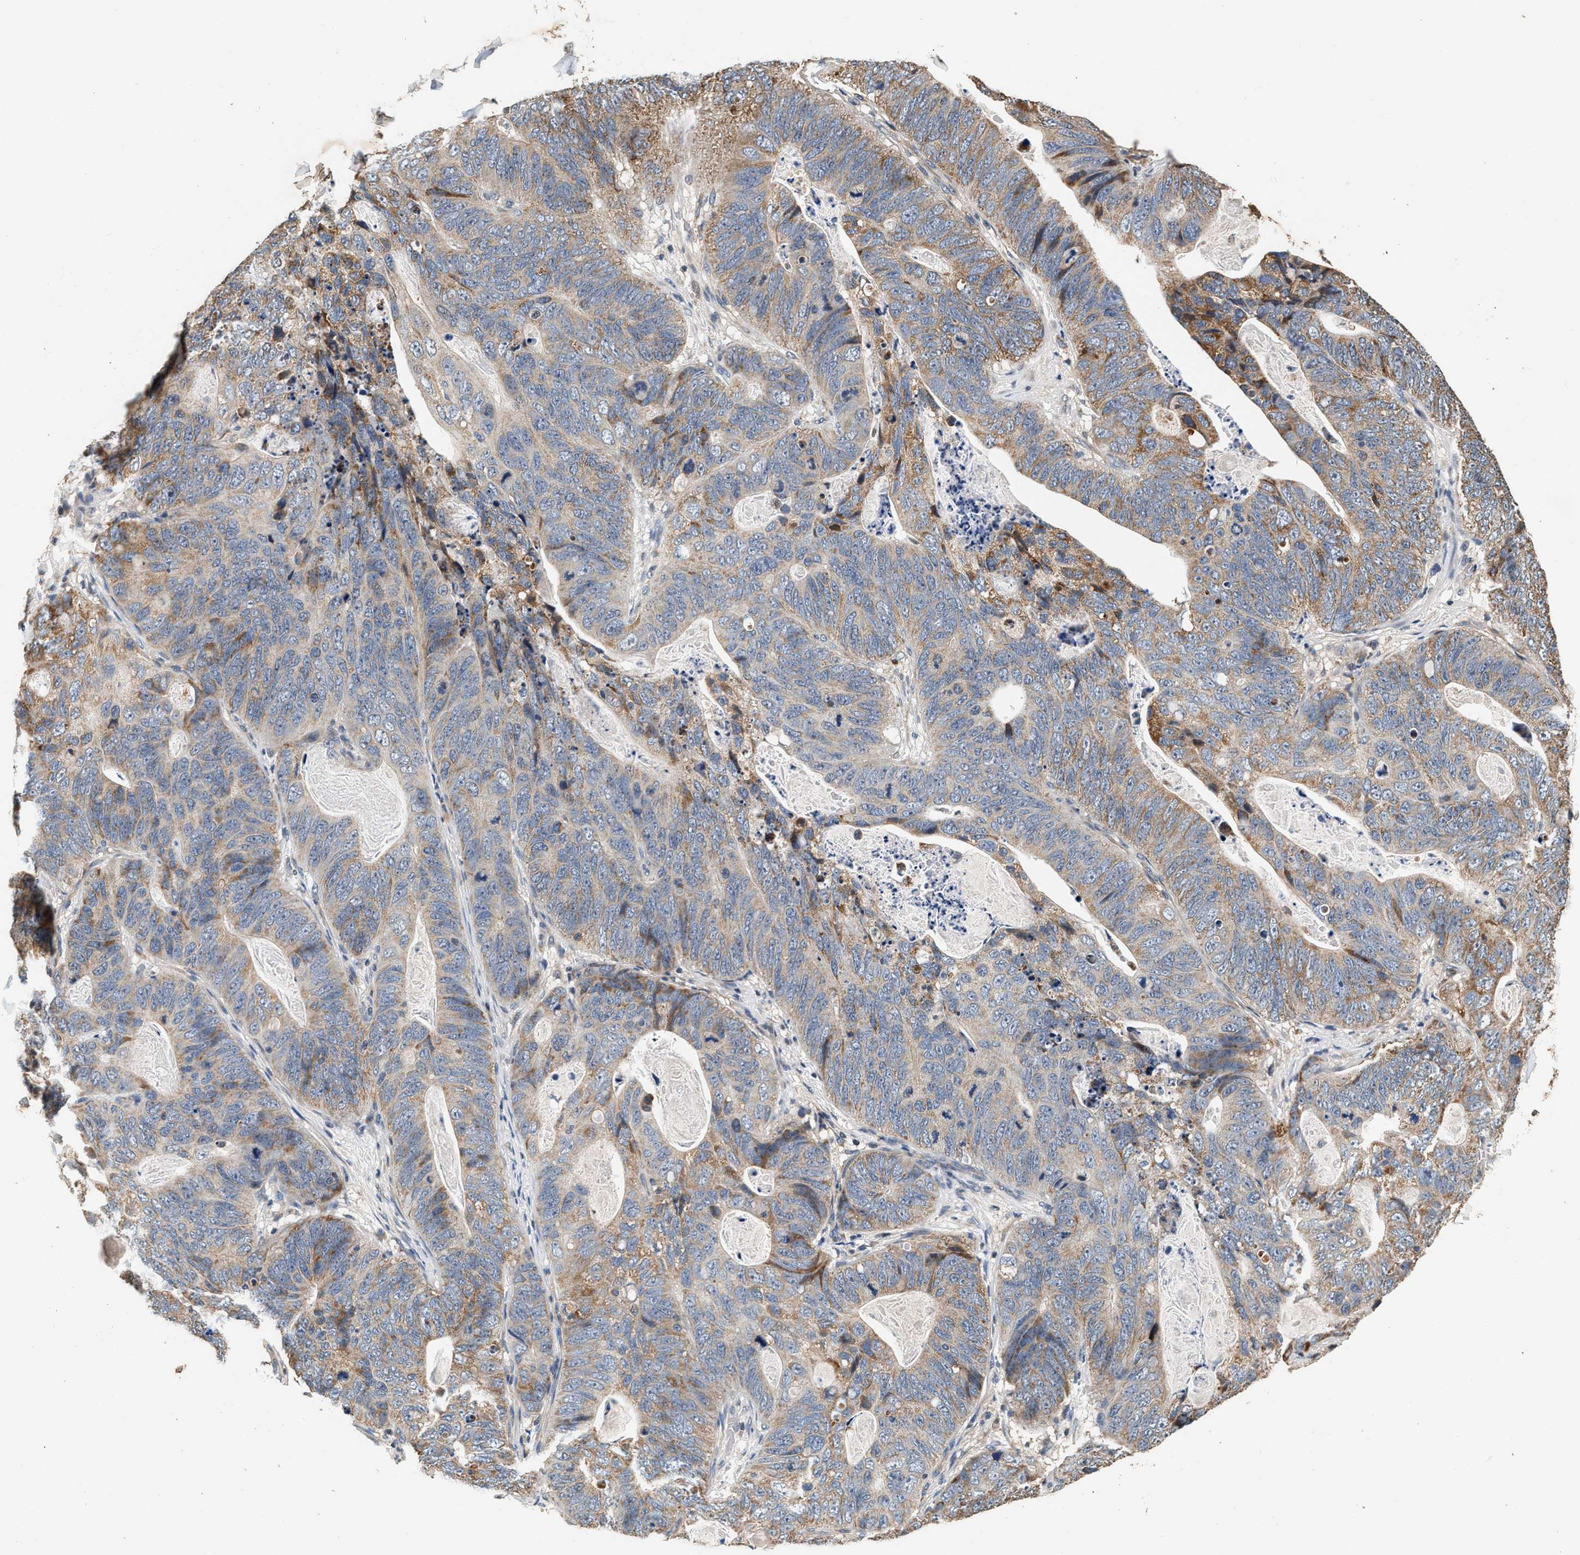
{"staining": {"intensity": "moderate", "quantity": "25%-75%", "location": "cytoplasmic/membranous"}, "tissue": "stomach cancer", "cell_type": "Tumor cells", "image_type": "cancer", "snomed": [{"axis": "morphology", "description": "Normal tissue, NOS"}, {"axis": "morphology", "description": "Adenocarcinoma, NOS"}, {"axis": "topography", "description": "Stomach"}], "caption": "High-power microscopy captured an IHC photomicrograph of adenocarcinoma (stomach), revealing moderate cytoplasmic/membranous positivity in about 25%-75% of tumor cells.", "gene": "PTGR3", "patient": {"sex": "female", "age": 89}}